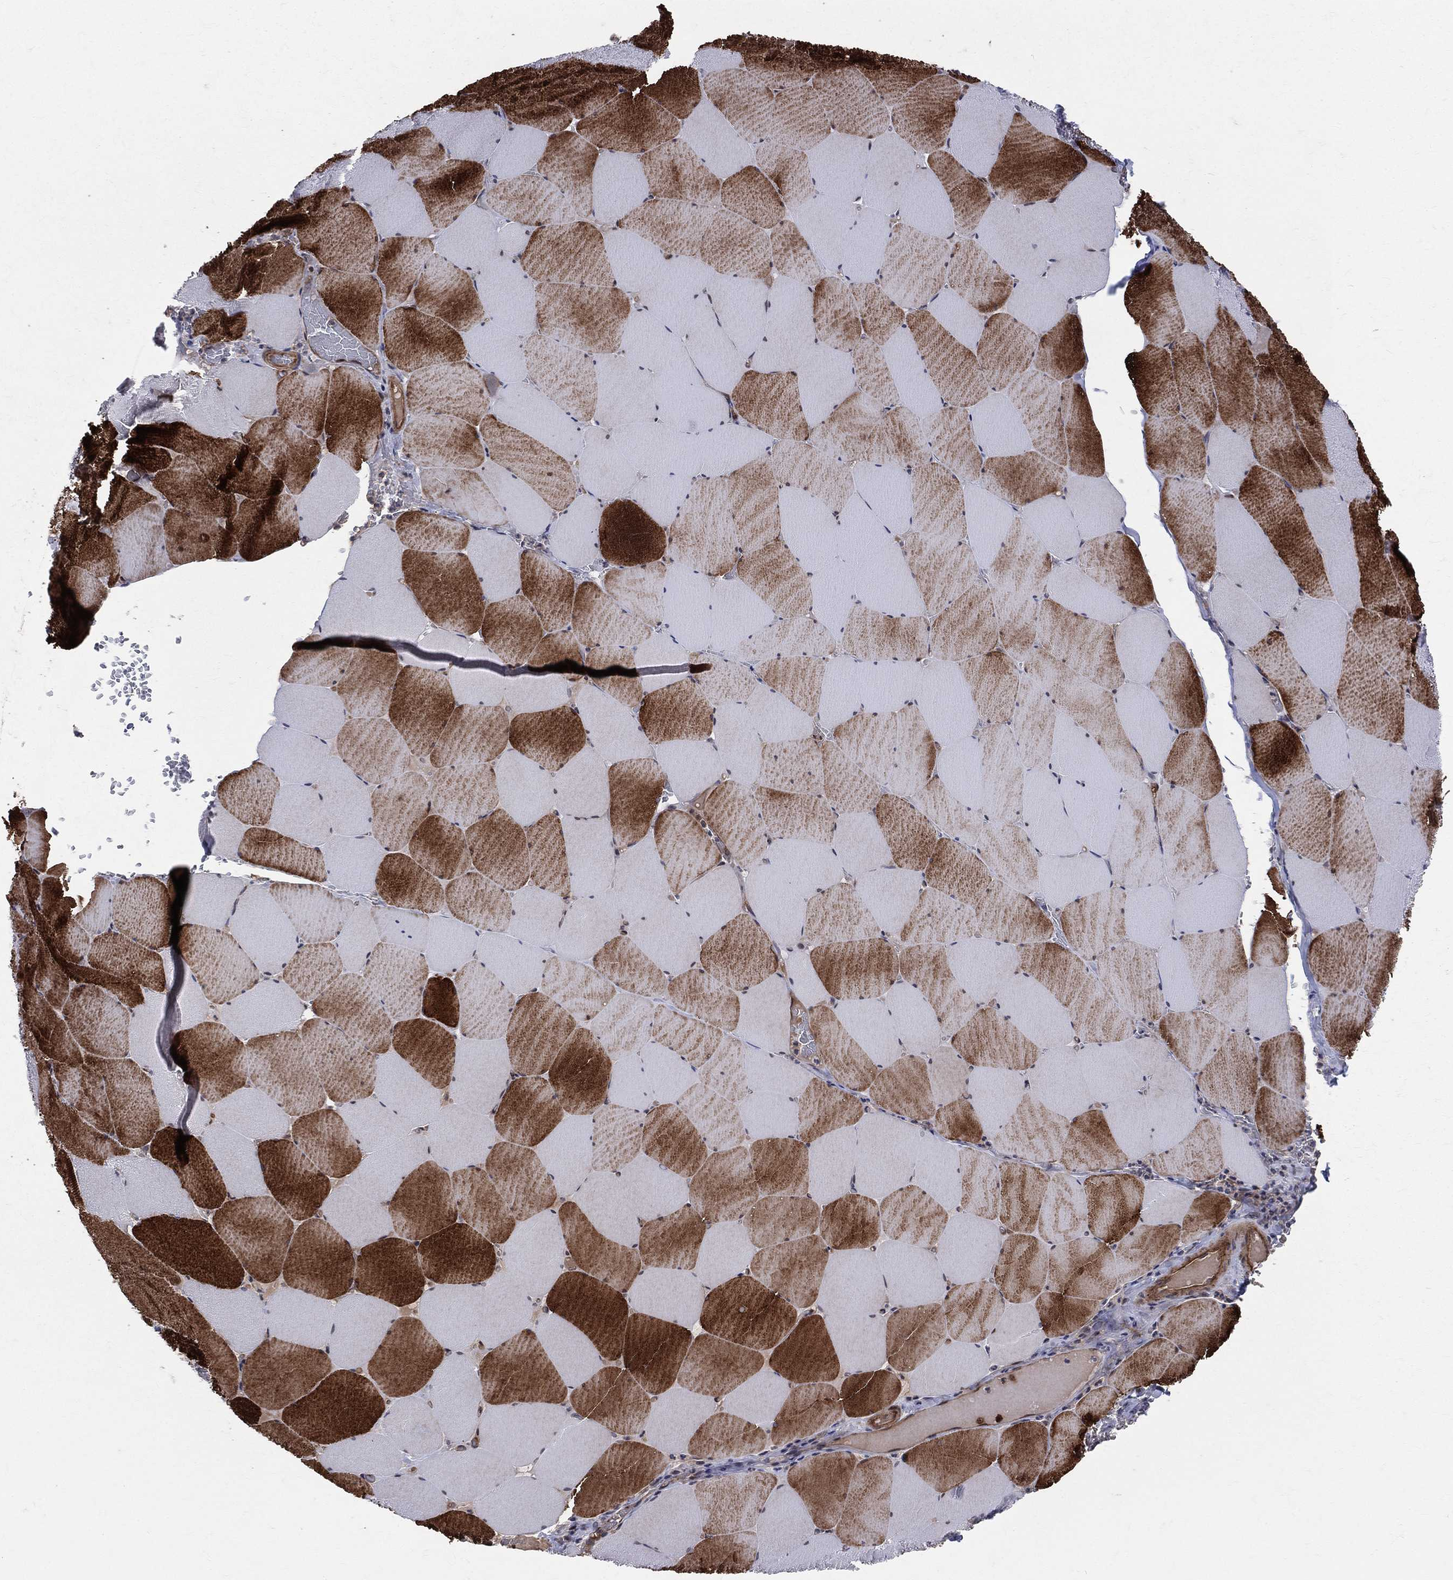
{"staining": {"intensity": "strong", "quantity": "25%-75%", "location": "cytoplasmic/membranous"}, "tissue": "skeletal muscle", "cell_type": "Myocytes", "image_type": "normal", "snomed": [{"axis": "morphology", "description": "Normal tissue, NOS"}, {"axis": "morphology", "description": "Malignant melanoma, Metastatic site"}, {"axis": "topography", "description": "Skeletal muscle"}], "caption": "Unremarkable skeletal muscle demonstrates strong cytoplasmic/membranous positivity in approximately 25%-75% of myocytes.", "gene": "ENTPD1", "patient": {"sex": "male", "age": 50}}